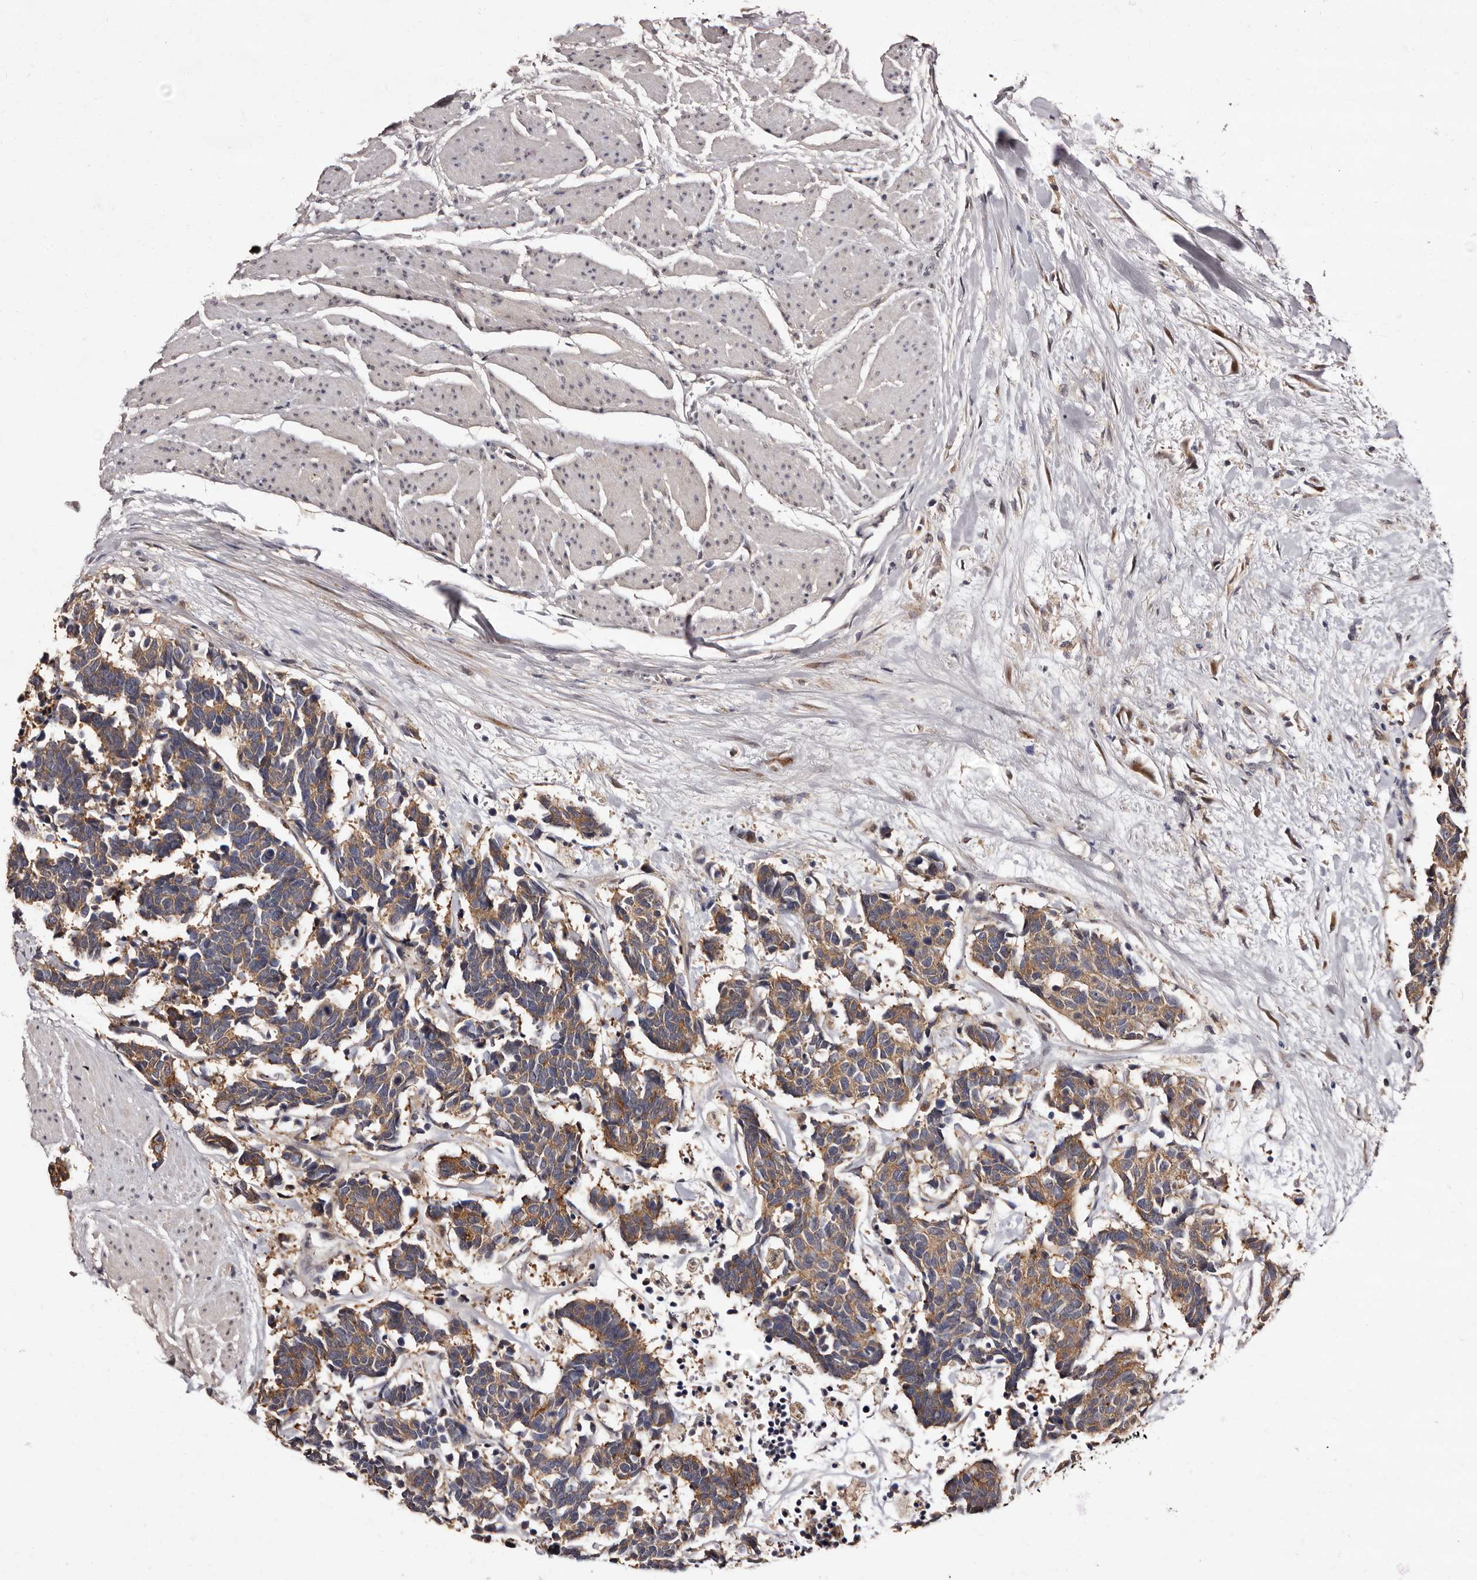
{"staining": {"intensity": "moderate", "quantity": ">75%", "location": "cytoplasmic/membranous"}, "tissue": "carcinoid", "cell_type": "Tumor cells", "image_type": "cancer", "snomed": [{"axis": "morphology", "description": "Carcinoma, NOS"}, {"axis": "morphology", "description": "Carcinoid, malignant, NOS"}, {"axis": "topography", "description": "Urinary bladder"}], "caption": "An IHC photomicrograph of tumor tissue is shown. Protein staining in brown shows moderate cytoplasmic/membranous positivity in carcinoid within tumor cells.", "gene": "FAM91A1", "patient": {"sex": "male", "age": 57}}